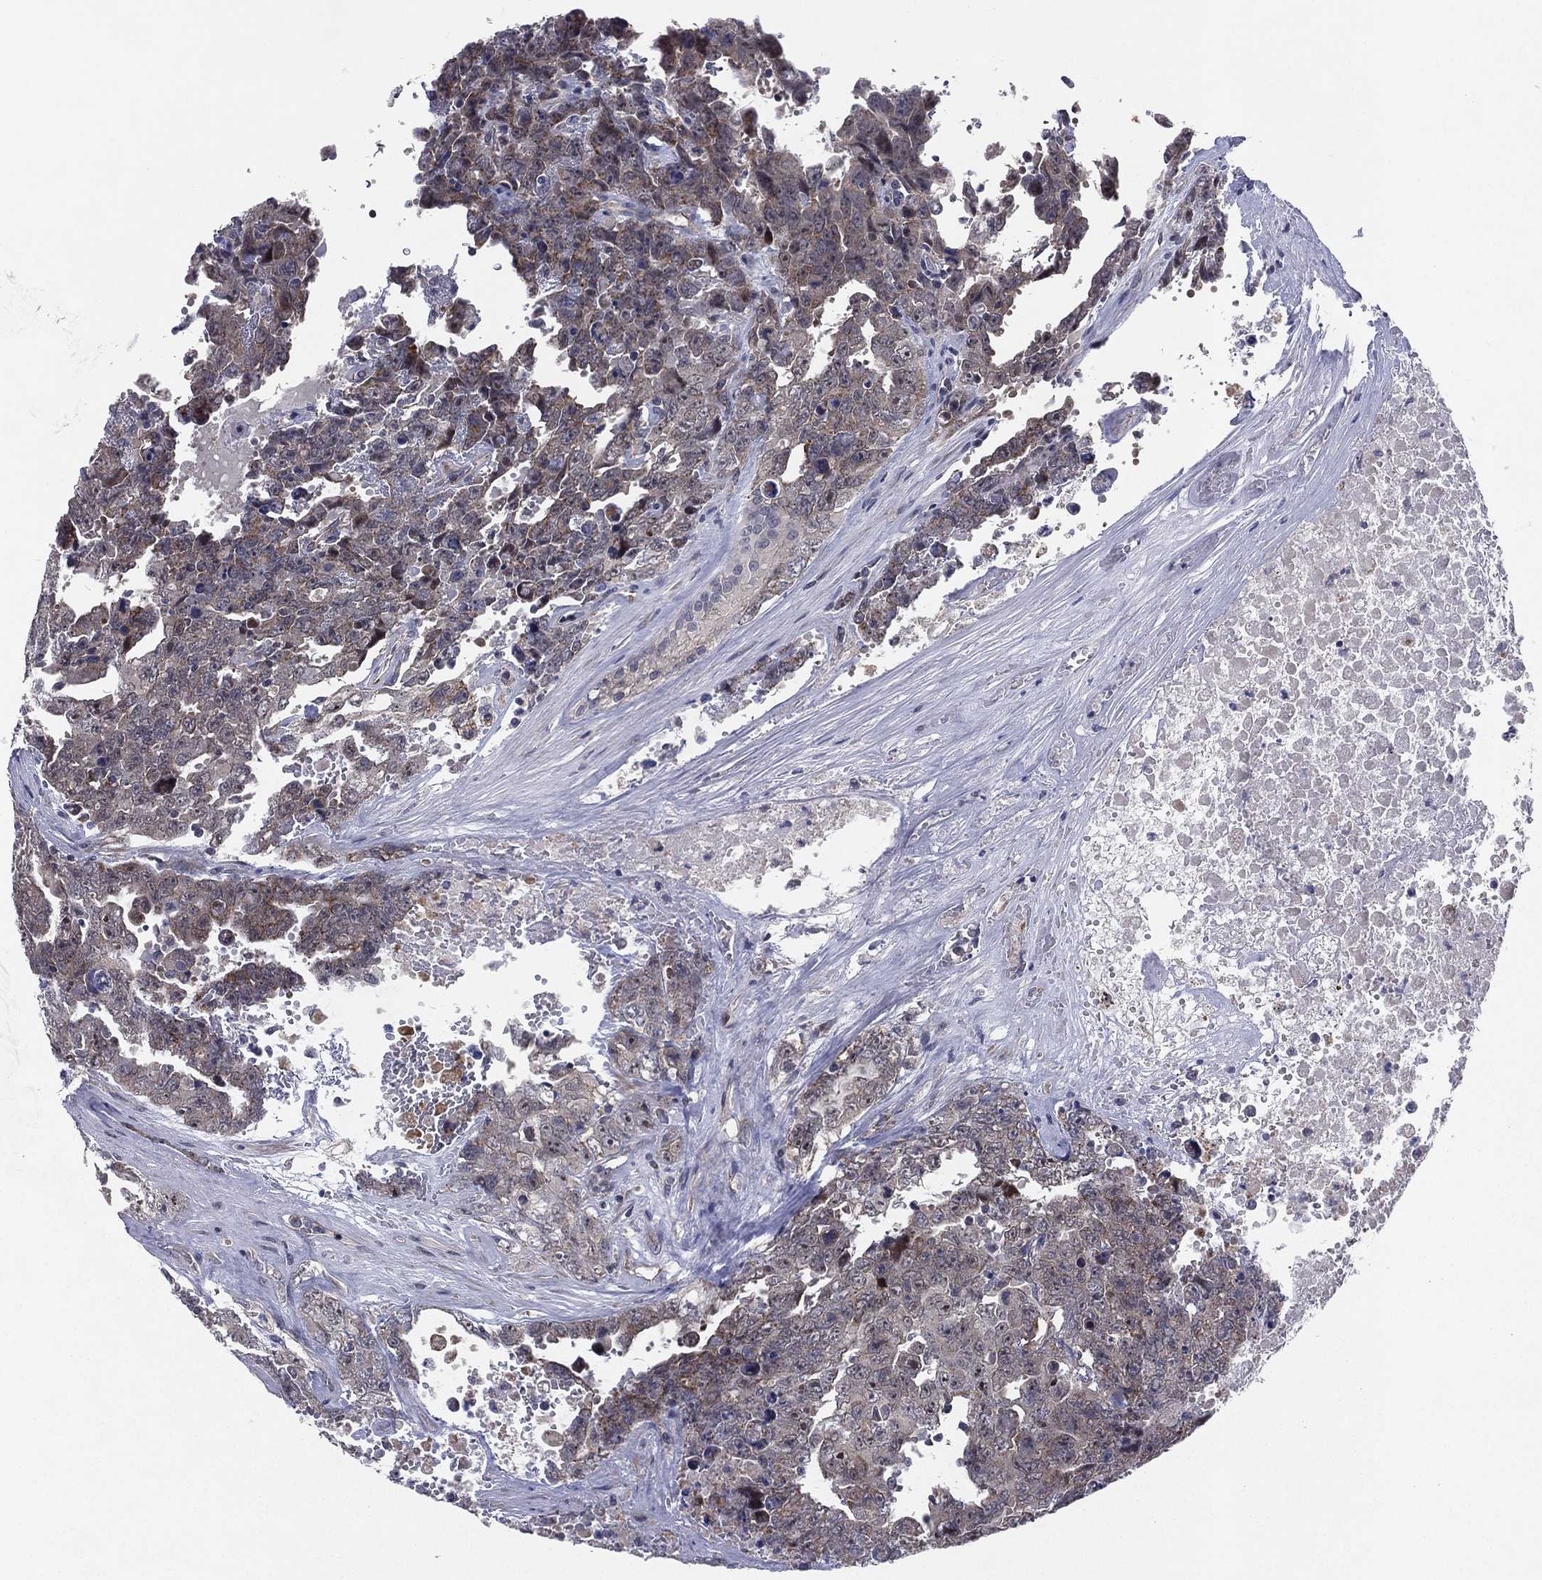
{"staining": {"intensity": "weak", "quantity": "<25%", "location": "cytoplasmic/membranous"}, "tissue": "testis cancer", "cell_type": "Tumor cells", "image_type": "cancer", "snomed": [{"axis": "morphology", "description": "Carcinoma, Embryonal, NOS"}, {"axis": "topography", "description": "Testis"}], "caption": "Testis embryonal carcinoma was stained to show a protein in brown. There is no significant staining in tumor cells. The staining is performed using DAB brown chromogen with nuclei counter-stained in using hematoxylin.", "gene": "KAT14", "patient": {"sex": "male", "age": 24}}